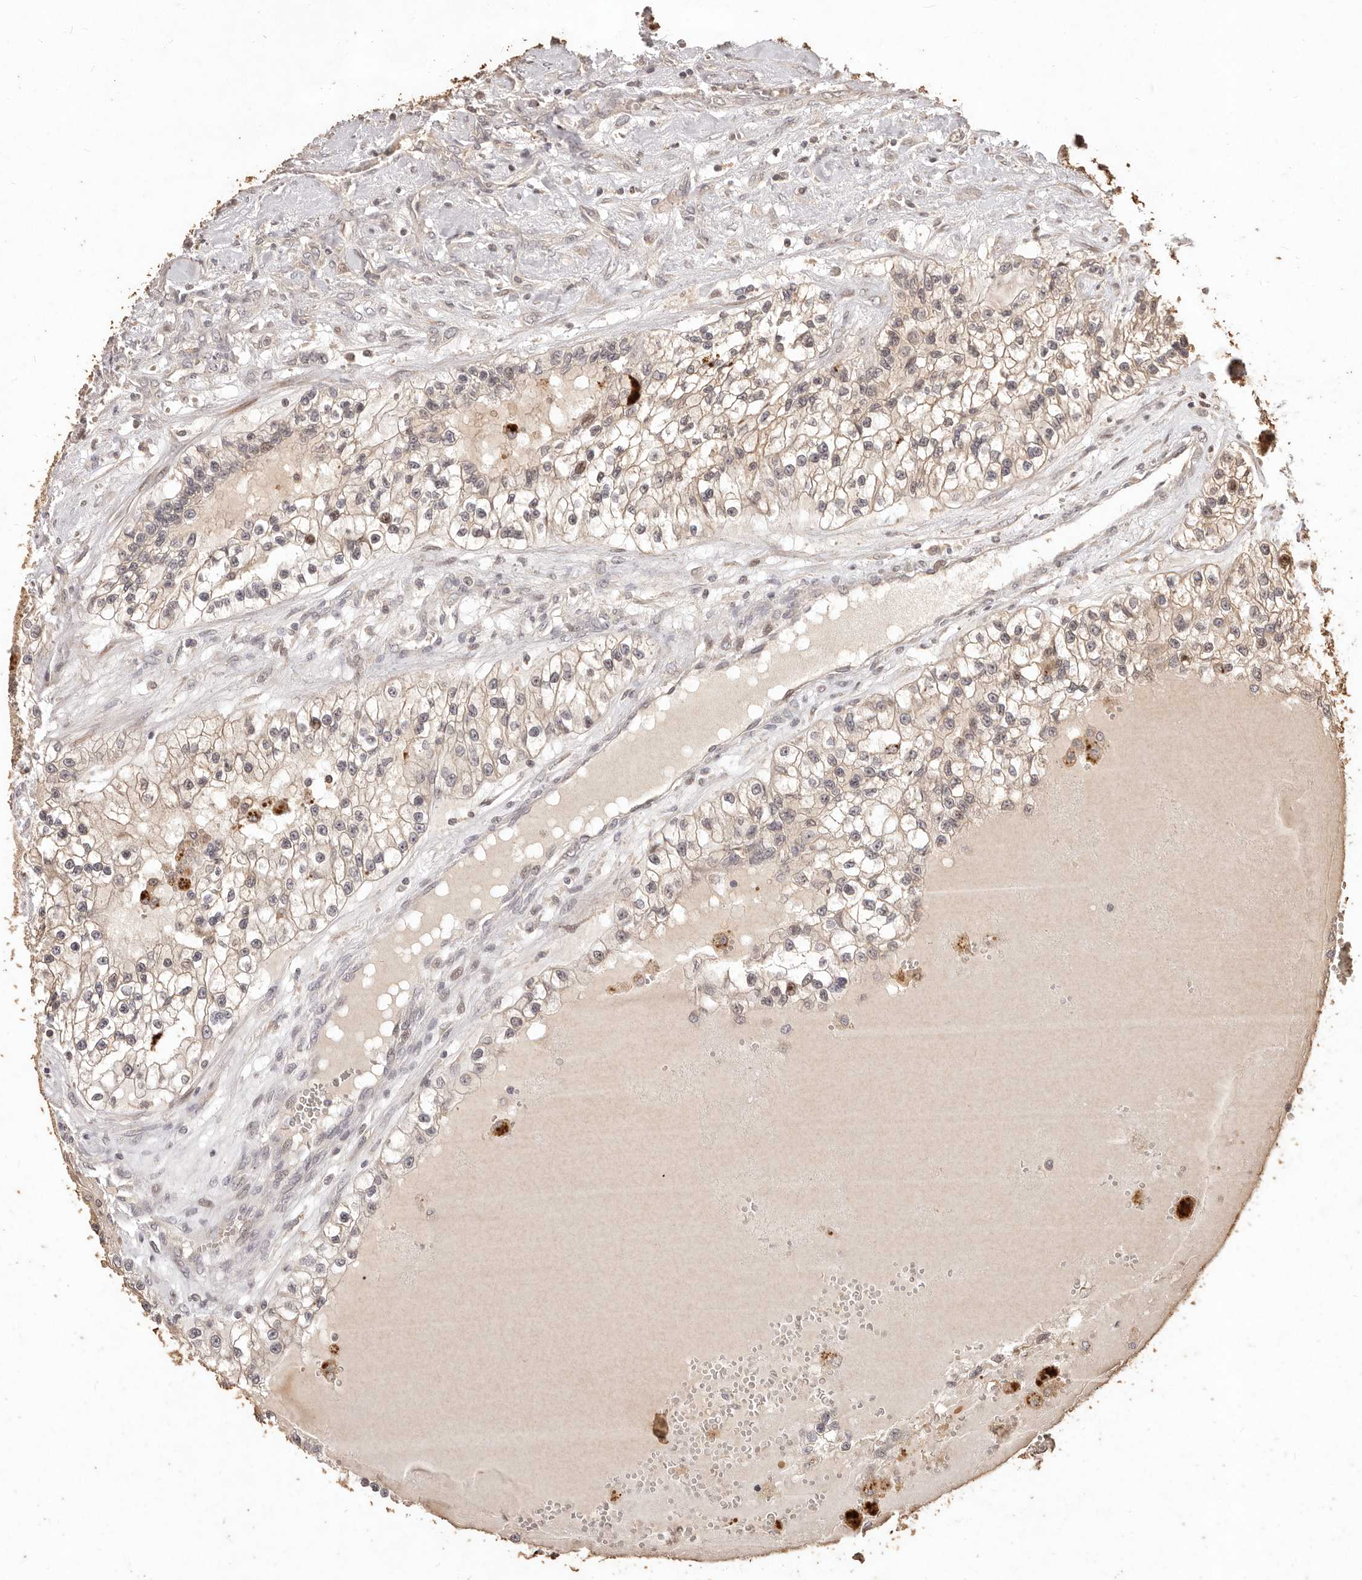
{"staining": {"intensity": "weak", "quantity": "<25%", "location": "cytoplasmic/membranous"}, "tissue": "renal cancer", "cell_type": "Tumor cells", "image_type": "cancer", "snomed": [{"axis": "morphology", "description": "Adenocarcinoma, NOS"}, {"axis": "topography", "description": "Kidney"}], "caption": "This is a photomicrograph of IHC staining of renal adenocarcinoma, which shows no positivity in tumor cells.", "gene": "KIF9", "patient": {"sex": "female", "age": 57}}